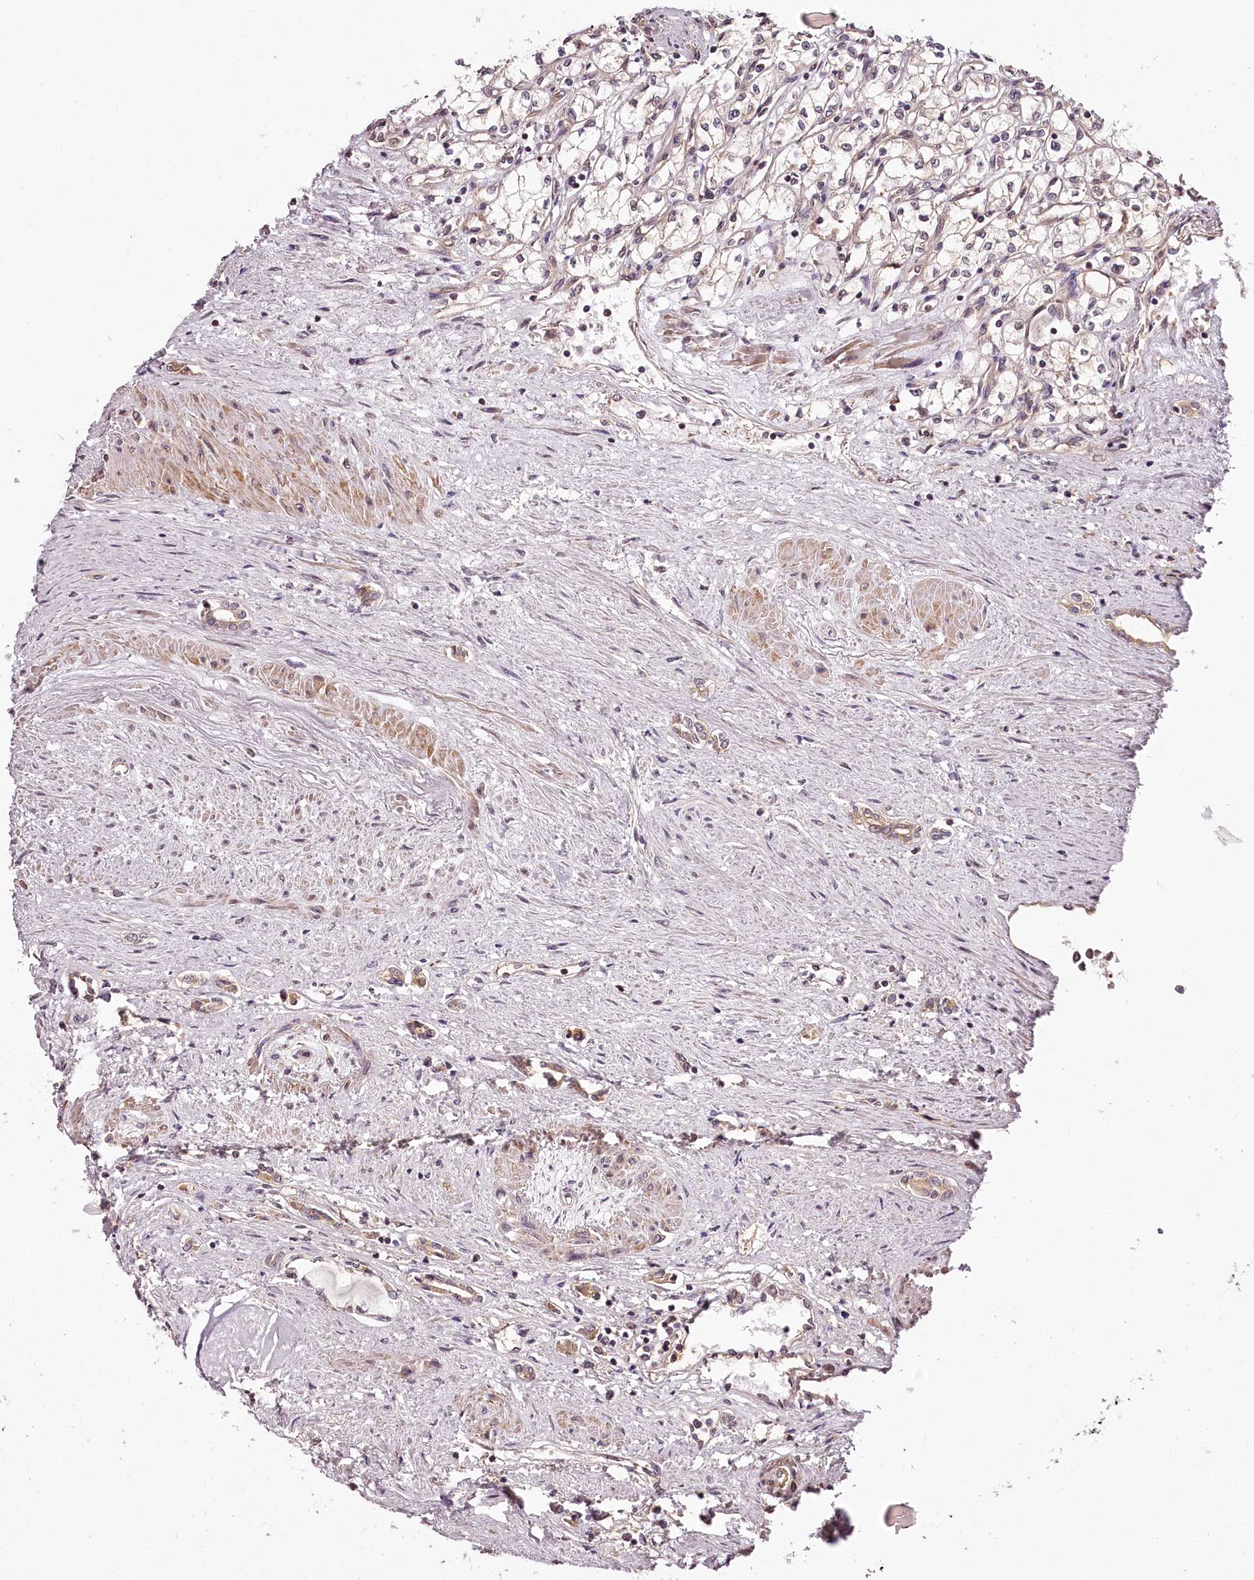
{"staining": {"intensity": "negative", "quantity": "none", "location": "none"}, "tissue": "renal cancer", "cell_type": "Tumor cells", "image_type": "cancer", "snomed": [{"axis": "morphology", "description": "Adenocarcinoma, NOS"}, {"axis": "topography", "description": "Kidney"}], "caption": "High magnification brightfield microscopy of renal cancer (adenocarcinoma) stained with DAB (3,3'-diaminobenzidine) (brown) and counterstained with hematoxylin (blue): tumor cells show no significant expression.", "gene": "TARS1", "patient": {"sex": "male", "age": 59}}